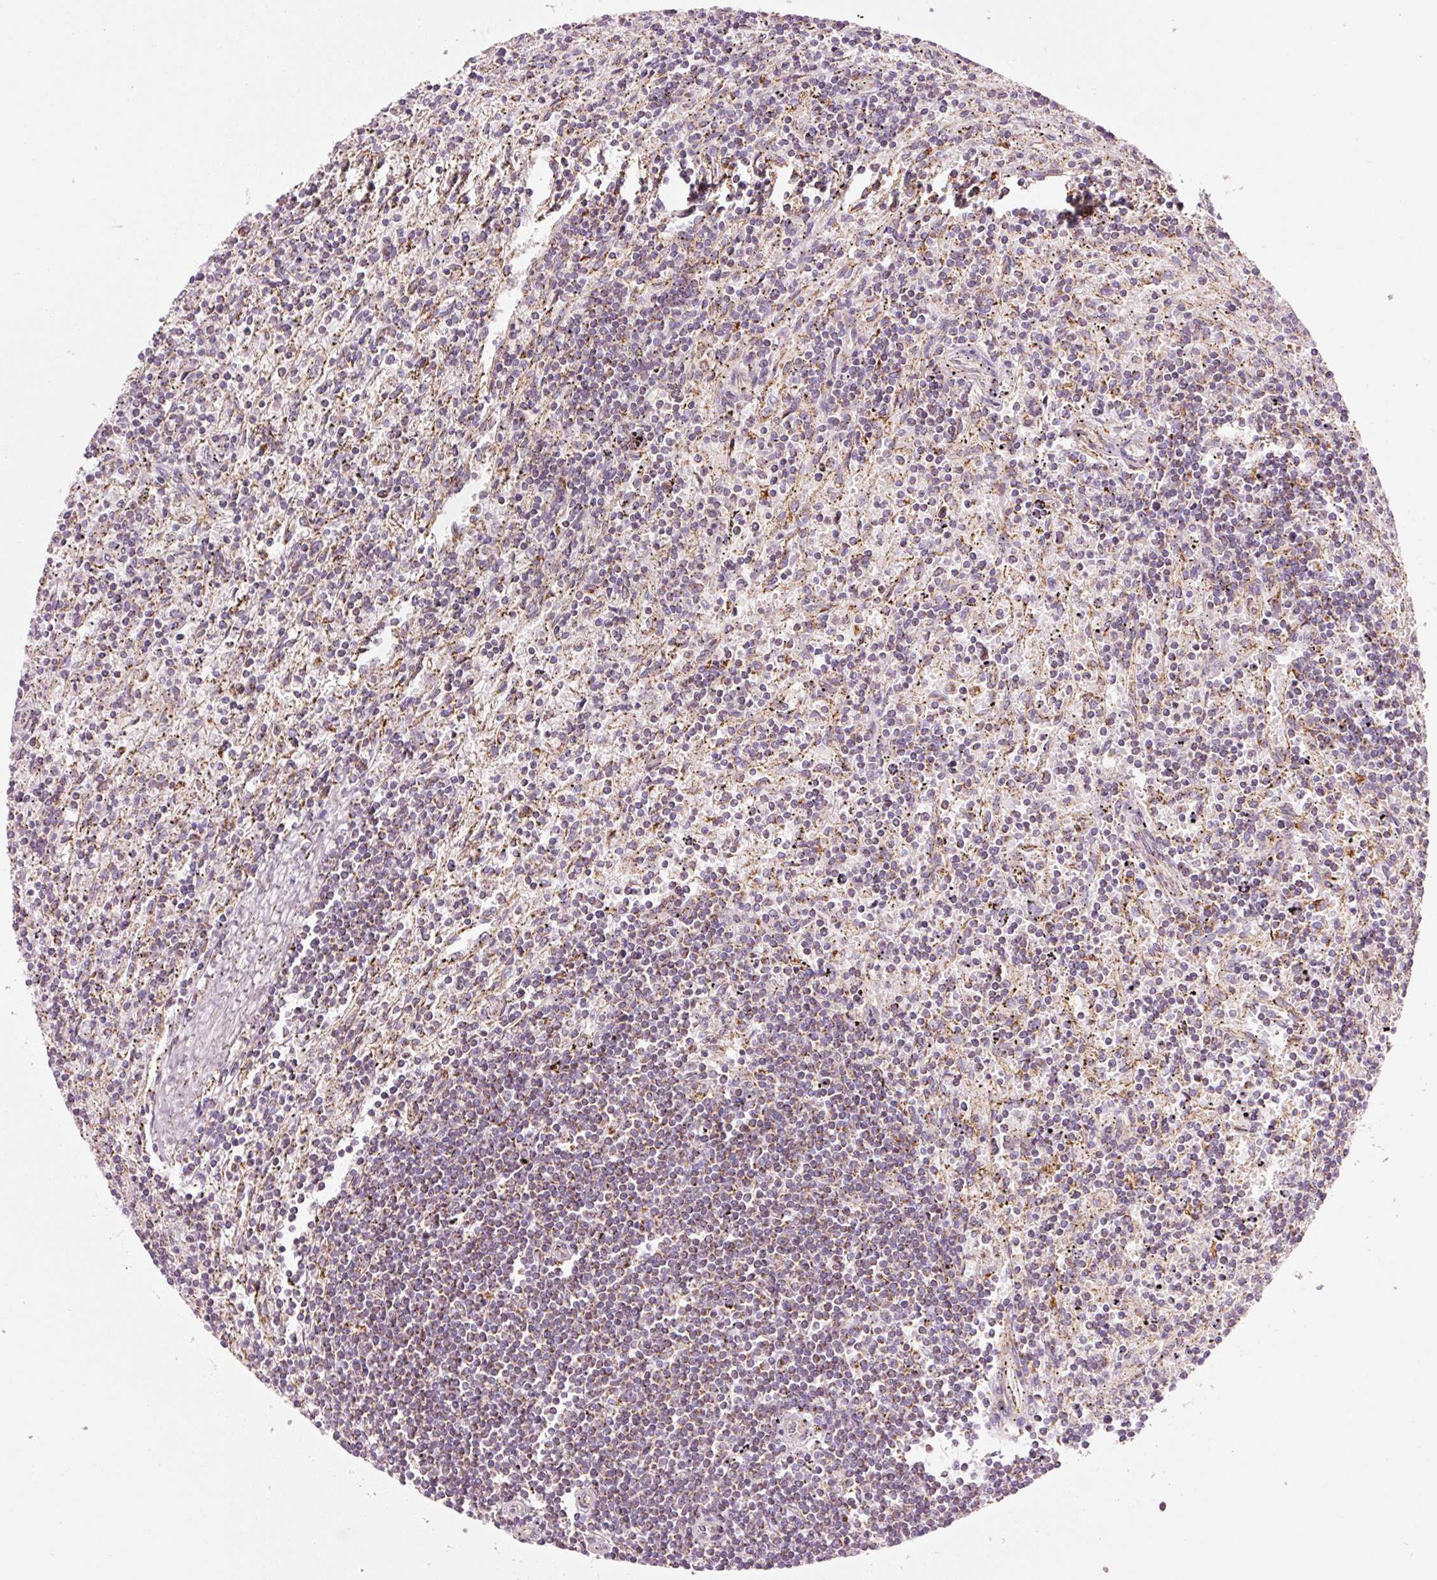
{"staining": {"intensity": "moderate", "quantity": "25%-75%", "location": "cytoplasmic/membranous"}, "tissue": "lymphoma", "cell_type": "Tumor cells", "image_type": "cancer", "snomed": [{"axis": "morphology", "description": "Malignant lymphoma, non-Hodgkin's type, Low grade"}, {"axis": "topography", "description": "Spleen"}], "caption": "This histopathology image displays immunohistochemistry staining of human lymphoma, with medium moderate cytoplasmic/membranous staining in approximately 25%-75% of tumor cells.", "gene": "NDUFB4", "patient": {"sex": "male", "age": 76}}